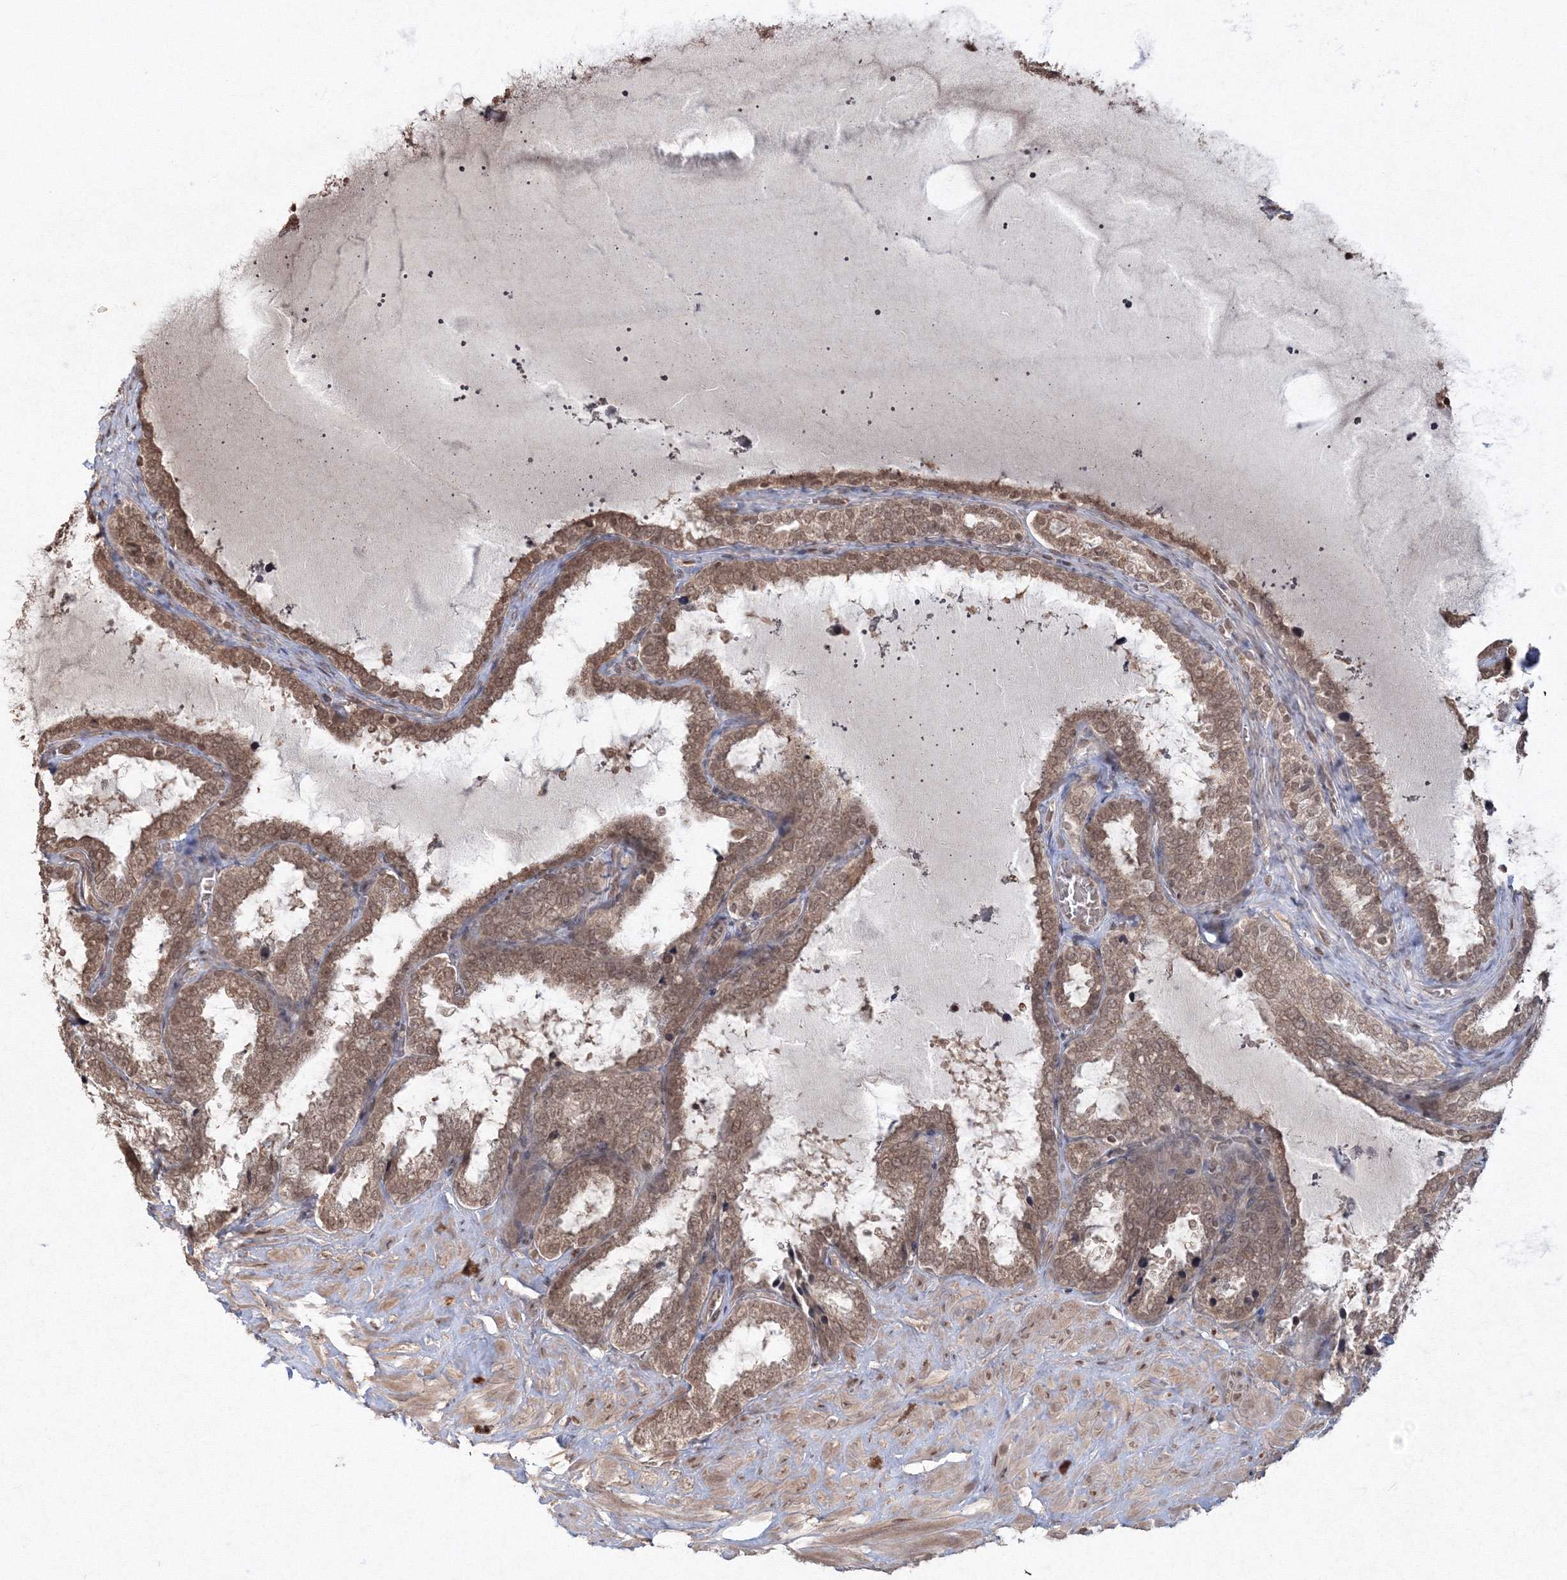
{"staining": {"intensity": "moderate", "quantity": ">75%", "location": "cytoplasmic/membranous,nuclear"}, "tissue": "seminal vesicle", "cell_type": "Glandular cells", "image_type": "normal", "snomed": [{"axis": "morphology", "description": "Normal tissue, NOS"}, {"axis": "topography", "description": "Seminal veicle"}], "caption": "IHC micrograph of unremarkable seminal vesicle stained for a protein (brown), which demonstrates medium levels of moderate cytoplasmic/membranous,nuclear expression in approximately >75% of glandular cells.", "gene": "PEX13", "patient": {"sex": "male", "age": 46}}